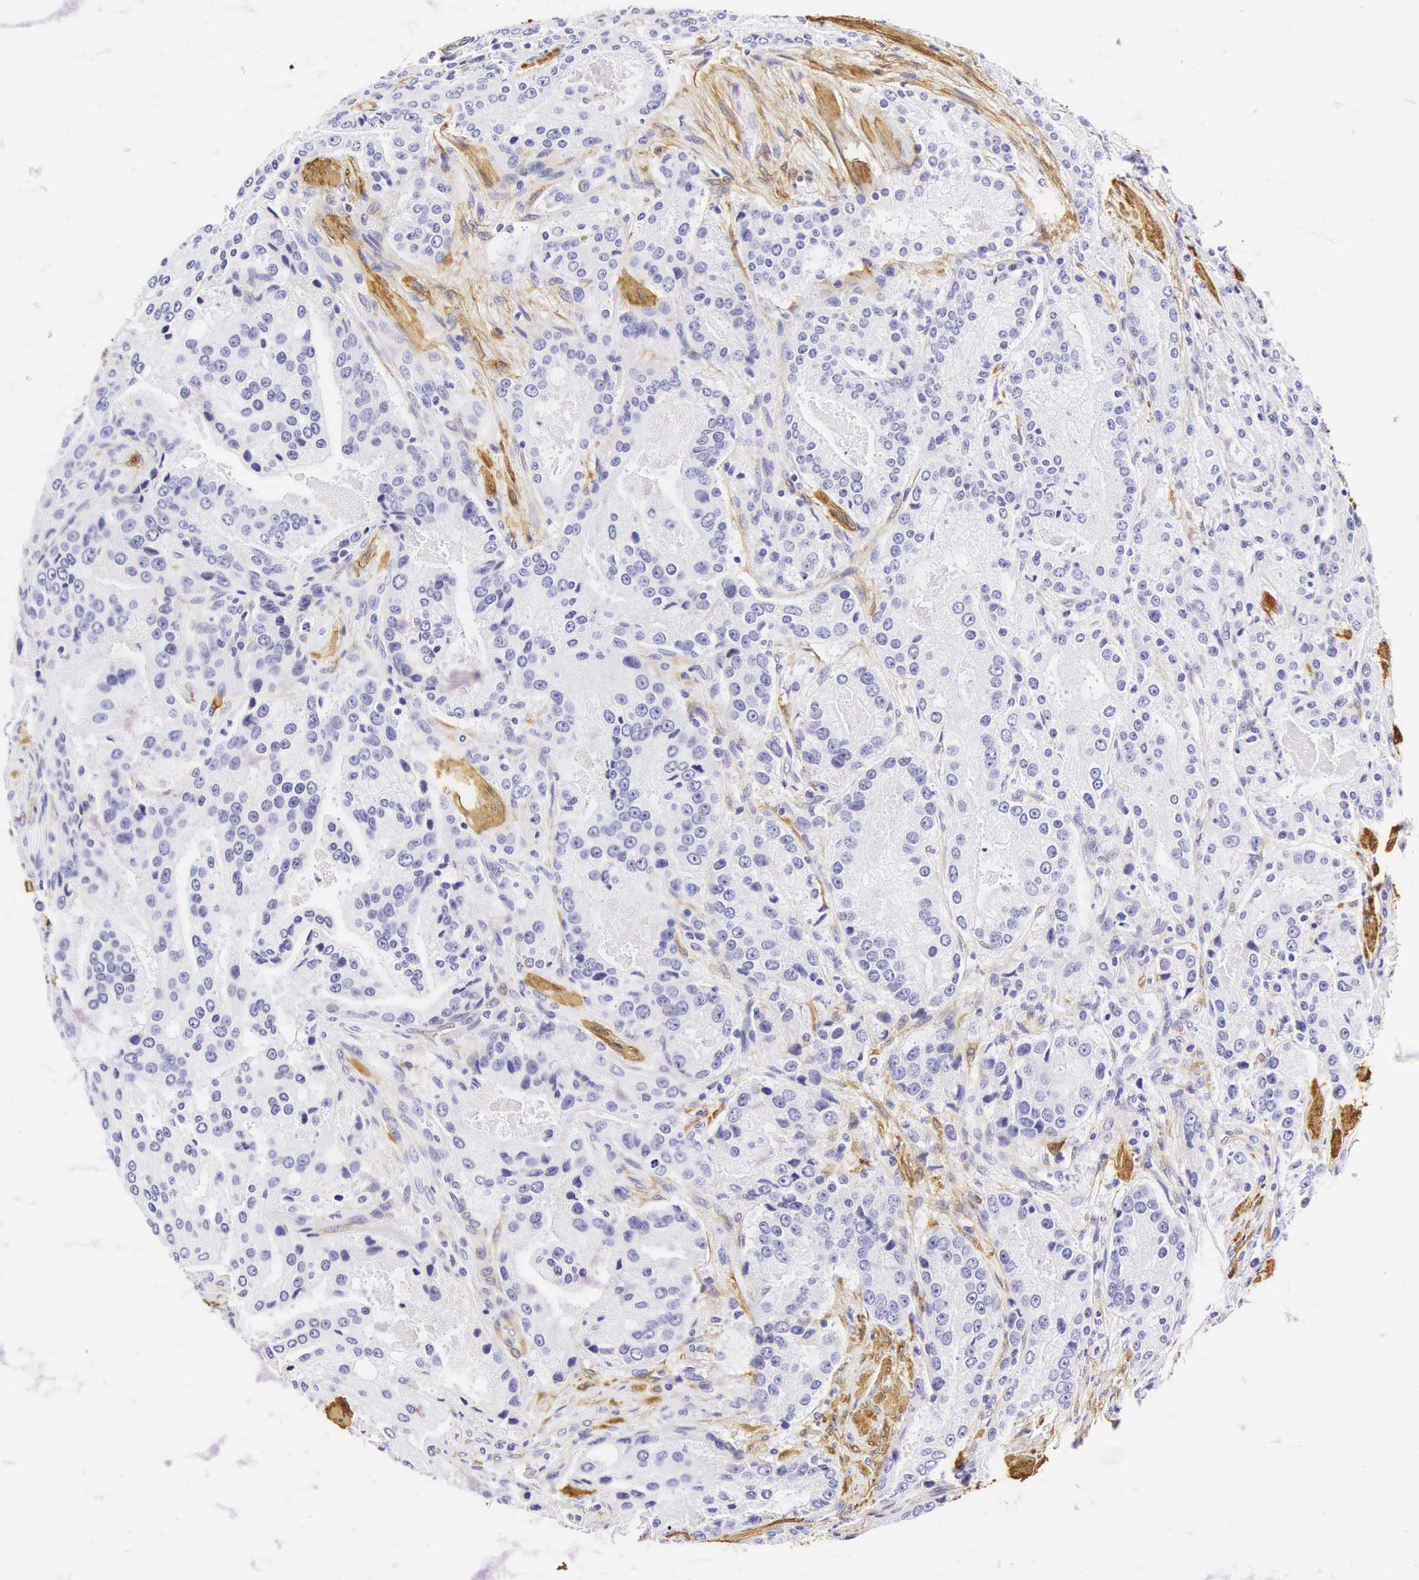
{"staining": {"intensity": "negative", "quantity": "none", "location": "none"}, "tissue": "prostate cancer", "cell_type": "Tumor cells", "image_type": "cancer", "snomed": [{"axis": "morphology", "description": "Adenocarcinoma, Medium grade"}, {"axis": "topography", "description": "Prostate"}], "caption": "A high-resolution image shows IHC staining of prostate cancer (adenocarcinoma (medium-grade)), which demonstrates no significant staining in tumor cells.", "gene": "CNN1", "patient": {"sex": "male", "age": 72}}